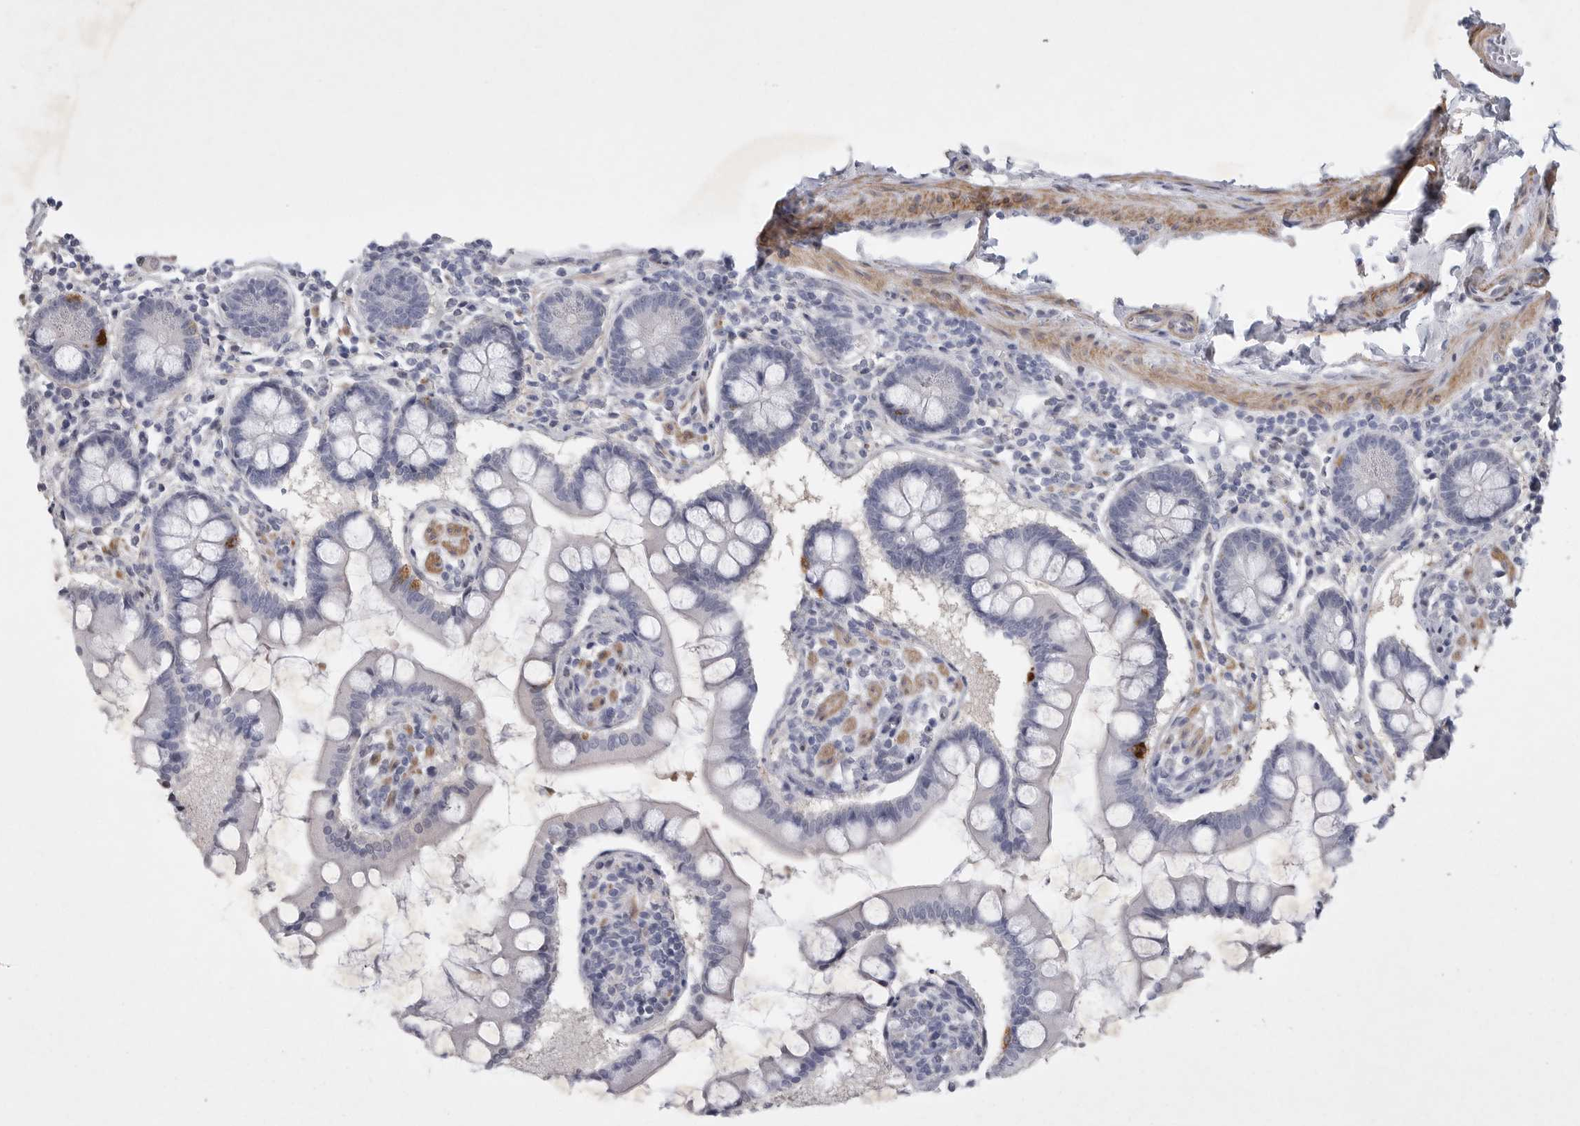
{"staining": {"intensity": "strong", "quantity": "<25%", "location": "cytoplasmic/membranous"}, "tissue": "small intestine", "cell_type": "Glandular cells", "image_type": "normal", "snomed": [{"axis": "morphology", "description": "Normal tissue, NOS"}, {"axis": "topography", "description": "Small intestine"}], "caption": "High-magnification brightfield microscopy of unremarkable small intestine stained with DAB (3,3'-diaminobenzidine) (brown) and counterstained with hematoxylin (blue). glandular cells exhibit strong cytoplasmic/membranous expression is appreciated in about<25% of cells.", "gene": "TNR", "patient": {"sex": "male", "age": 41}}